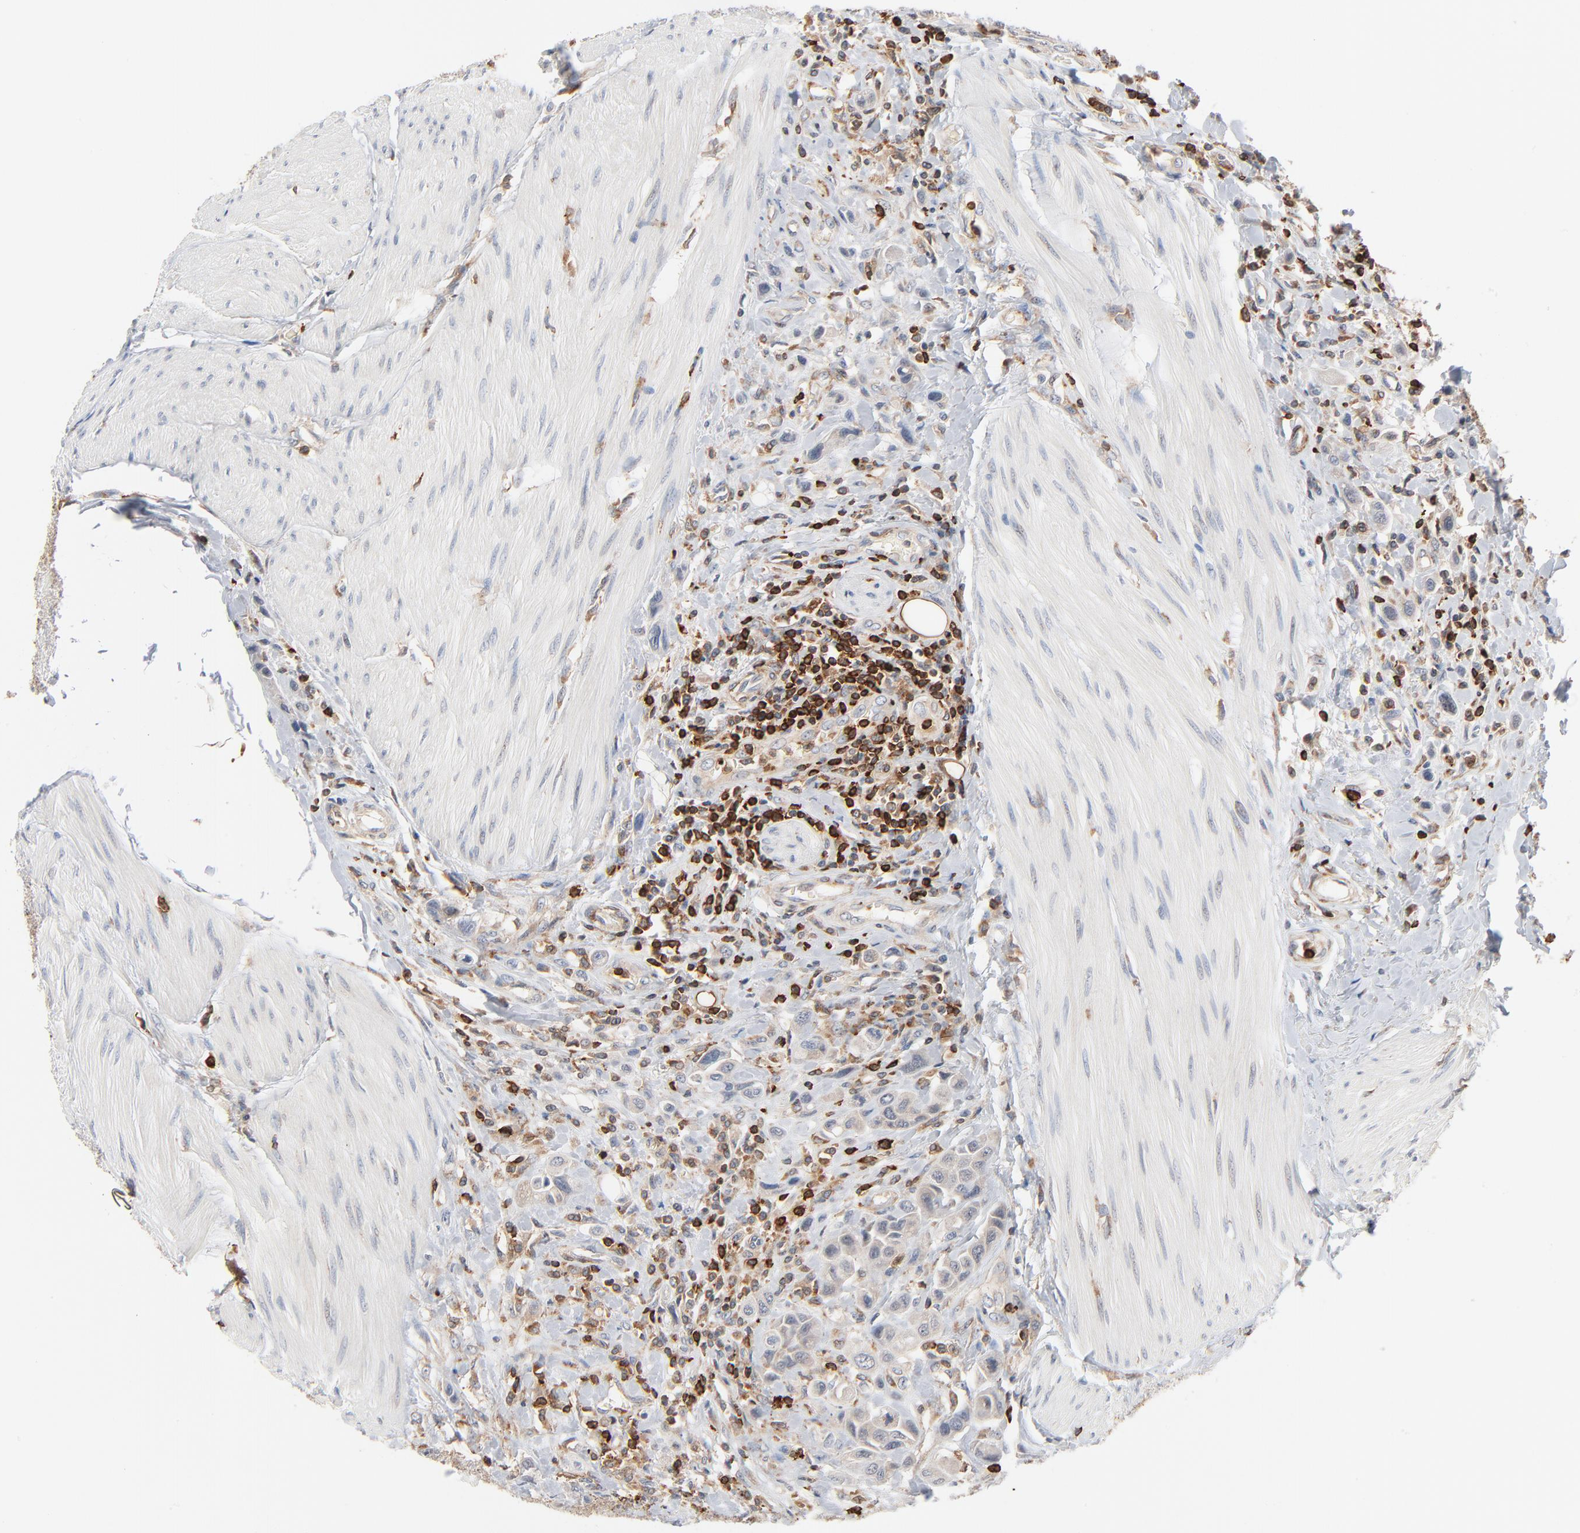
{"staining": {"intensity": "weak", "quantity": ">75%", "location": "cytoplasmic/membranous"}, "tissue": "urothelial cancer", "cell_type": "Tumor cells", "image_type": "cancer", "snomed": [{"axis": "morphology", "description": "Urothelial carcinoma, High grade"}, {"axis": "topography", "description": "Urinary bladder"}], "caption": "The micrograph displays staining of urothelial cancer, revealing weak cytoplasmic/membranous protein expression (brown color) within tumor cells.", "gene": "SH3KBP1", "patient": {"sex": "male", "age": 50}}